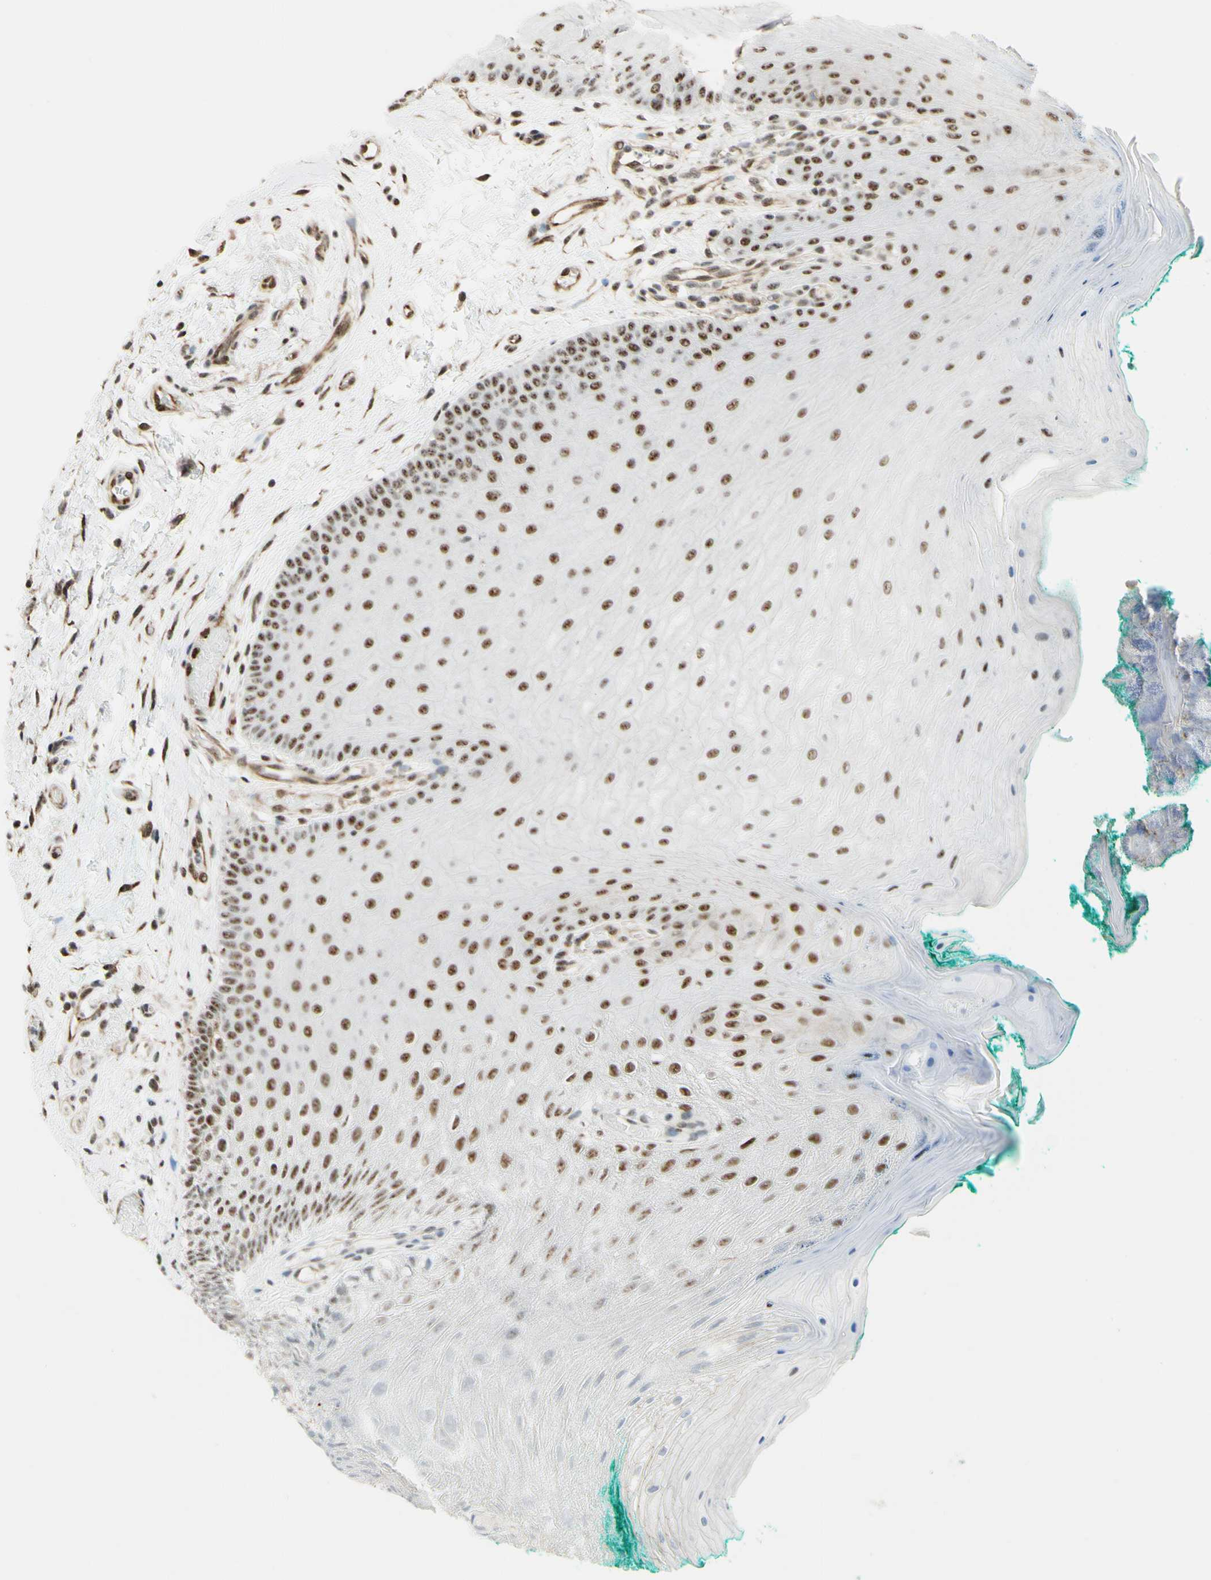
{"staining": {"intensity": "strong", "quantity": ">75%", "location": "nuclear"}, "tissue": "oral mucosa", "cell_type": "Squamous epithelial cells", "image_type": "normal", "snomed": [{"axis": "morphology", "description": "Normal tissue, NOS"}, {"axis": "topography", "description": "Skeletal muscle"}, {"axis": "topography", "description": "Oral tissue"}], "caption": "IHC (DAB (3,3'-diaminobenzidine)) staining of normal oral mucosa displays strong nuclear protein positivity in about >75% of squamous epithelial cells. (Stains: DAB in brown, nuclei in blue, Microscopy: brightfield microscopy at high magnification).", "gene": "SAP18", "patient": {"sex": "male", "age": 58}}